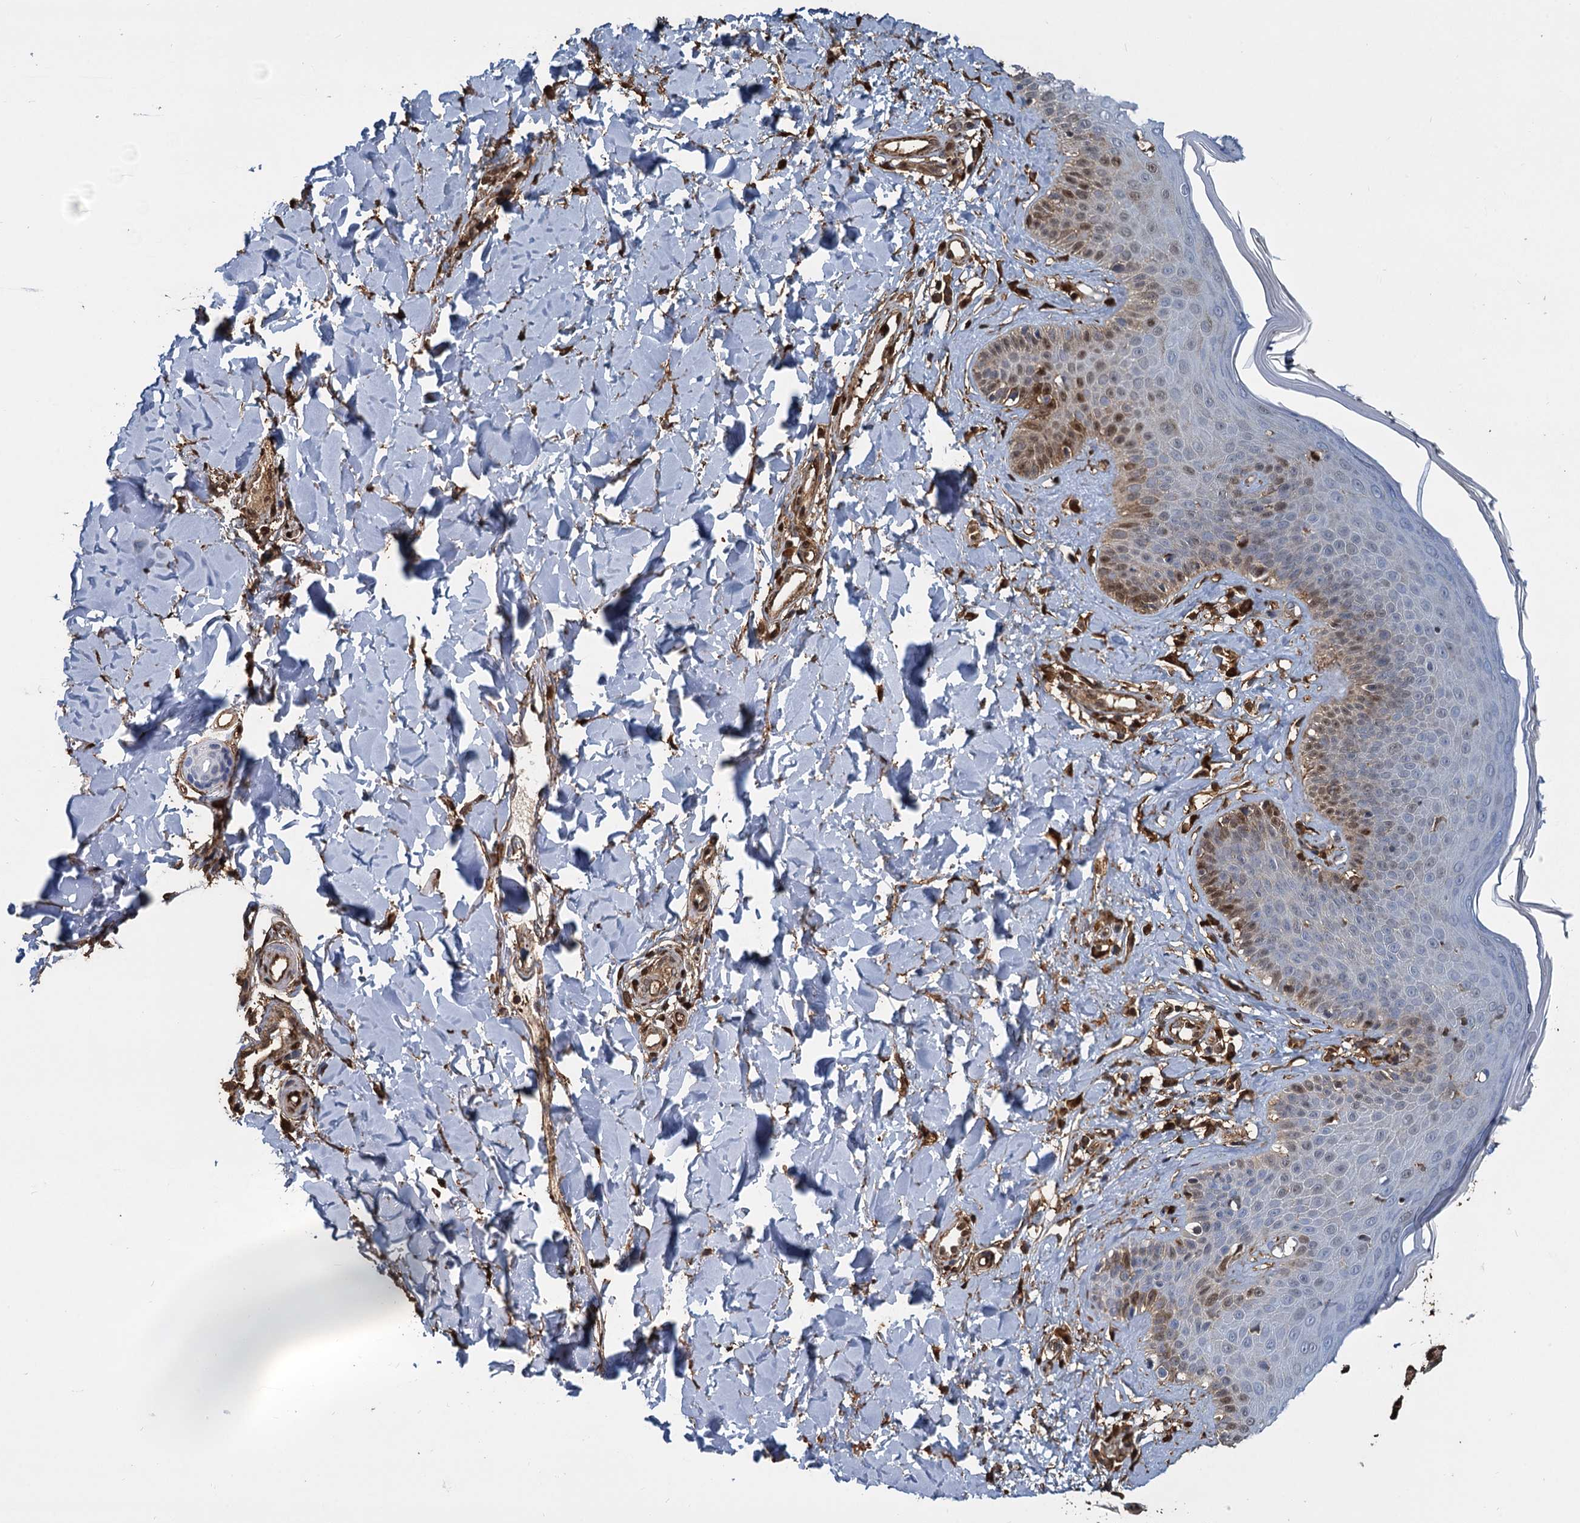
{"staining": {"intensity": "negative", "quantity": "none", "location": "none"}, "tissue": "skin", "cell_type": "Fibroblasts", "image_type": "normal", "snomed": [{"axis": "morphology", "description": "Normal tissue, NOS"}, {"axis": "topography", "description": "Skin"}], "caption": "IHC micrograph of benign skin: skin stained with DAB shows no significant protein staining in fibroblasts.", "gene": "S100A6", "patient": {"sex": "male", "age": 52}}